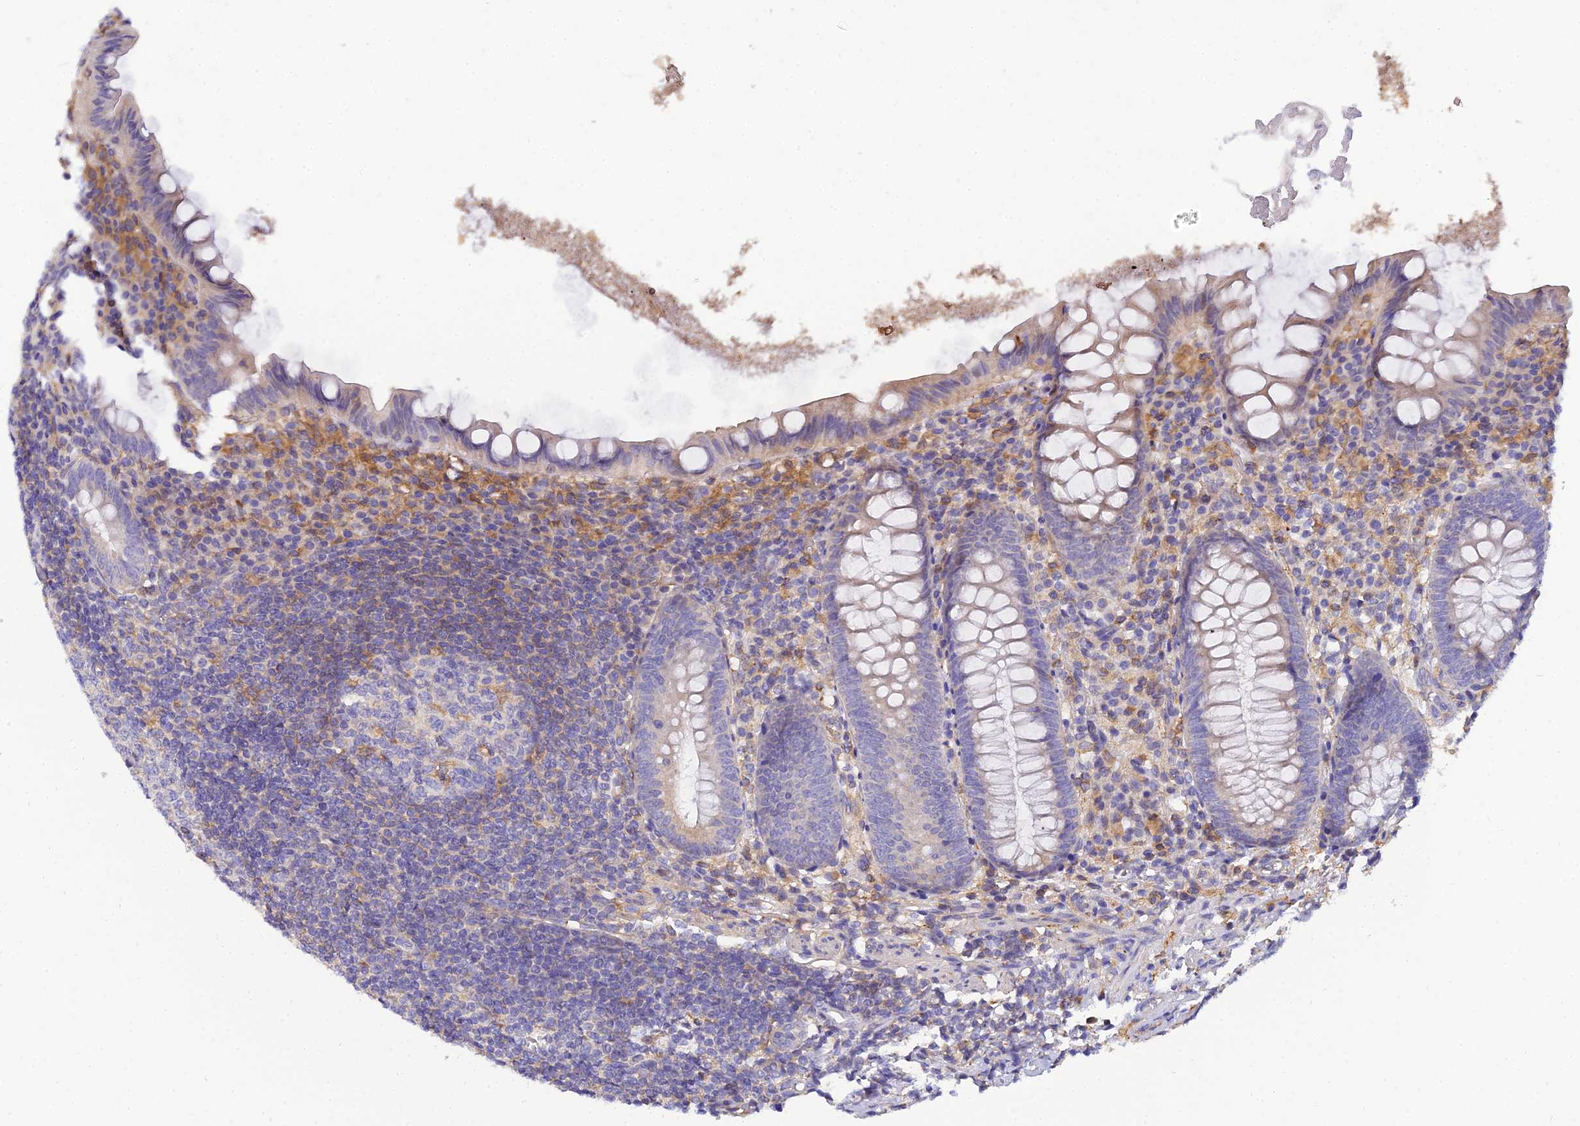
{"staining": {"intensity": "moderate", "quantity": "<25%", "location": "cytoplasmic/membranous"}, "tissue": "appendix", "cell_type": "Glandular cells", "image_type": "normal", "snomed": [{"axis": "morphology", "description": "Normal tissue, NOS"}, {"axis": "topography", "description": "Appendix"}], "caption": "A micrograph of human appendix stained for a protein shows moderate cytoplasmic/membranous brown staining in glandular cells.", "gene": "ARL8A", "patient": {"sex": "female", "age": 51}}